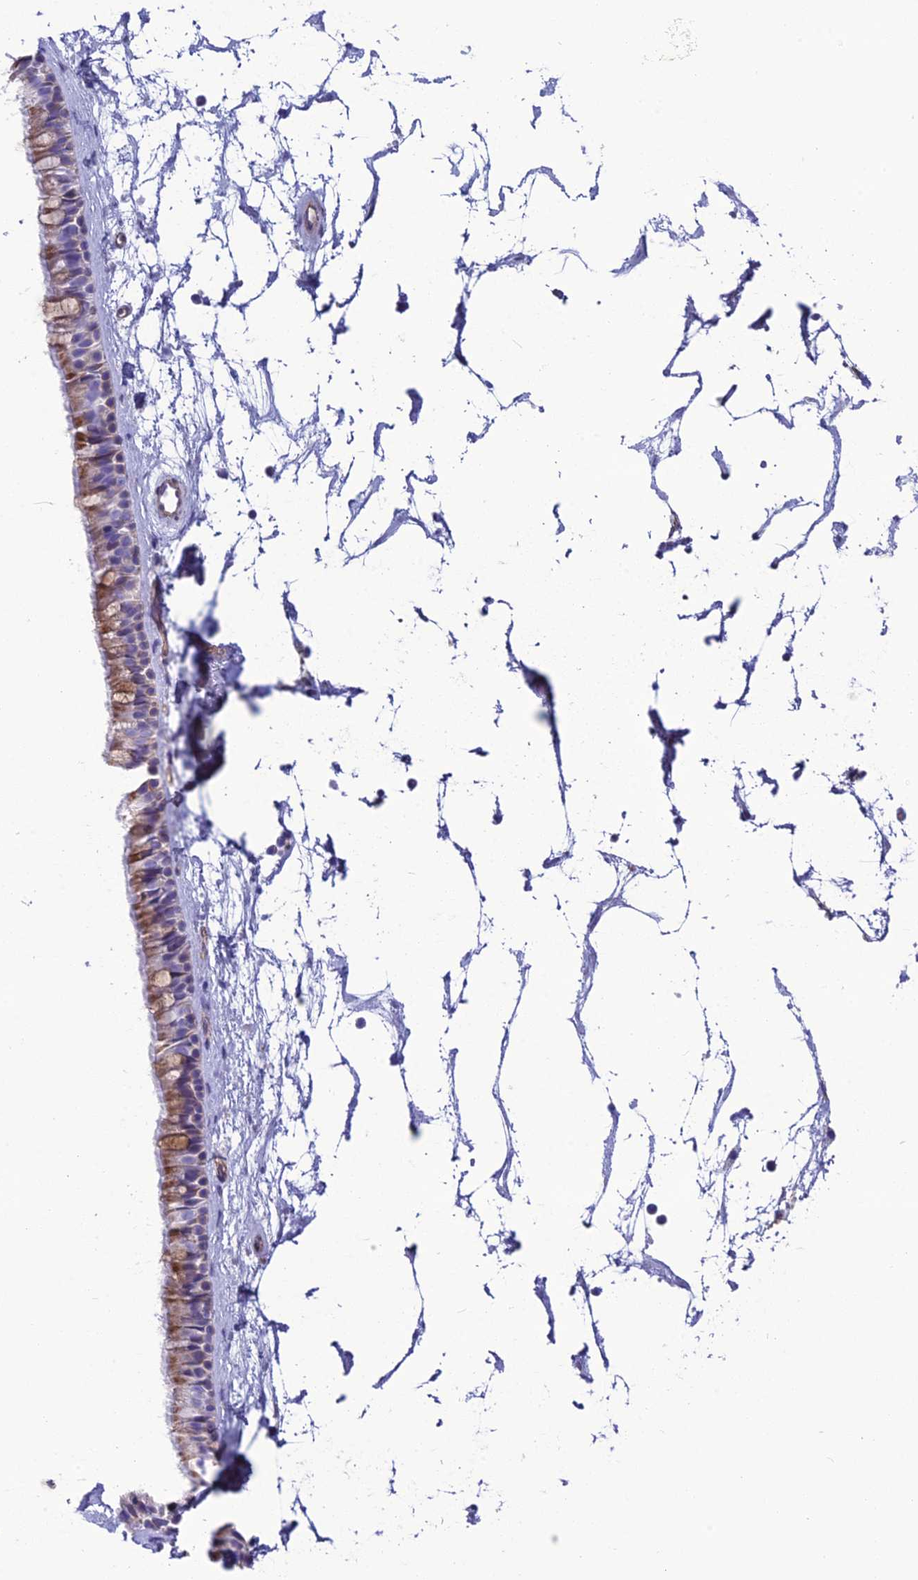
{"staining": {"intensity": "moderate", "quantity": ">75%", "location": "cytoplasmic/membranous"}, "tissue": "nasopharynx", "cell_type": "Respiratory epithelial cells", "image_type": "normal", "snomed": [{"axis": "morphology", "description": "Normal tissue, NOS"}, {"axis": "topography", "description": "Nasopharynx"}], "caption": "This photomicrograph shows immunohistochemistry (IHC) staining of unremarkable human nasopharynx, with medium moderate cytoplasmic/membranous positivity in approximately >75% of respiratory epithelial cells.", "gene": "POMGNT1", "patient": {"sex": "male", "age": 64}}